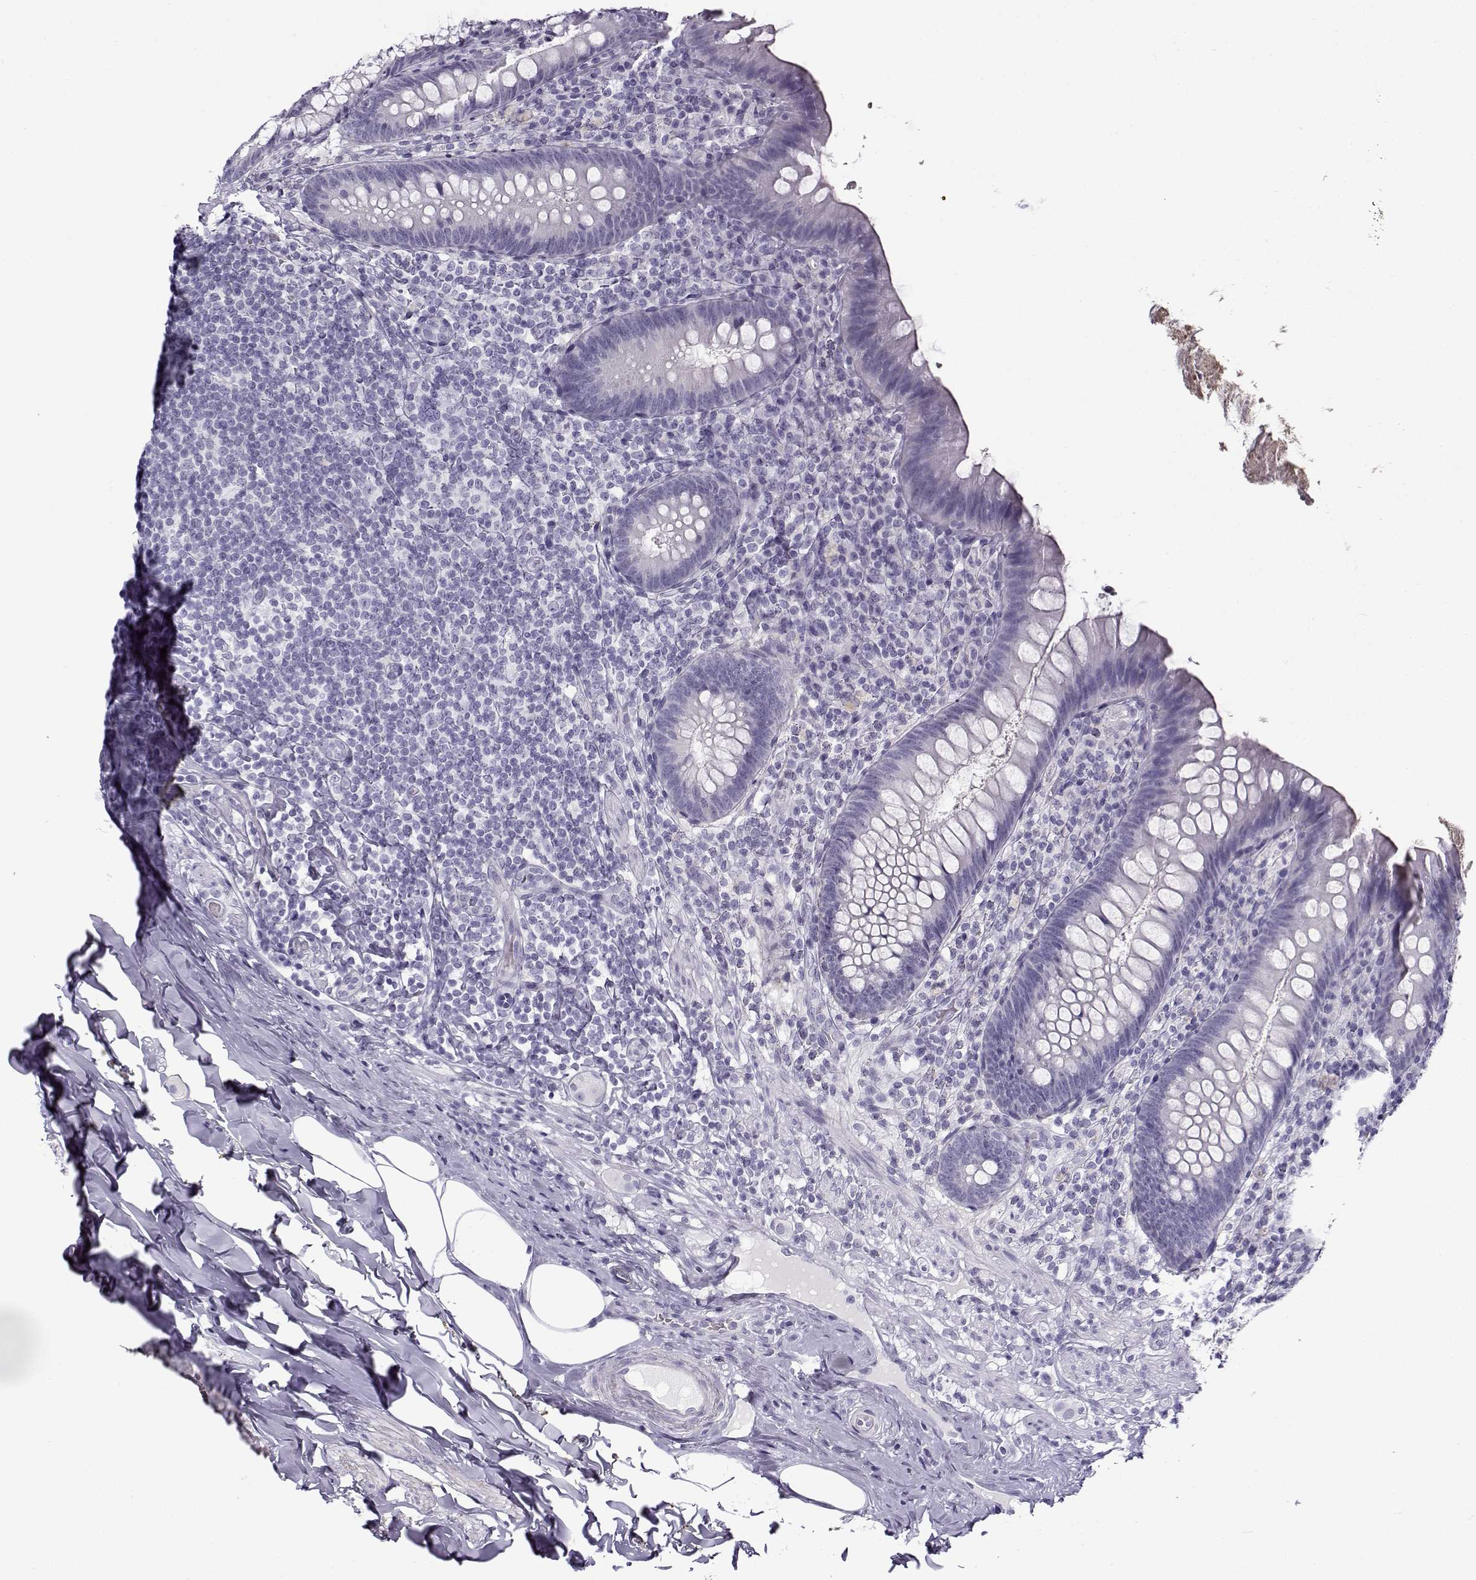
{"staining": {"intensity": "negative", "quantity": "none", "location": "none"}, "tissue": "appendix", "cell_type": "Glandular cells", "image_type": "normal", "snomed": [{"axis": "morphology", "description": "Normal tissue, NOS"}, {"axis": "topography", "description": "Appendix"}], "caption": "DAB immunohistochemical staining of benign appendix reveals no significant positivity in glandular cells.", "gene": "GTSF1L", "patient": {"sex": "male", "age": 47}}